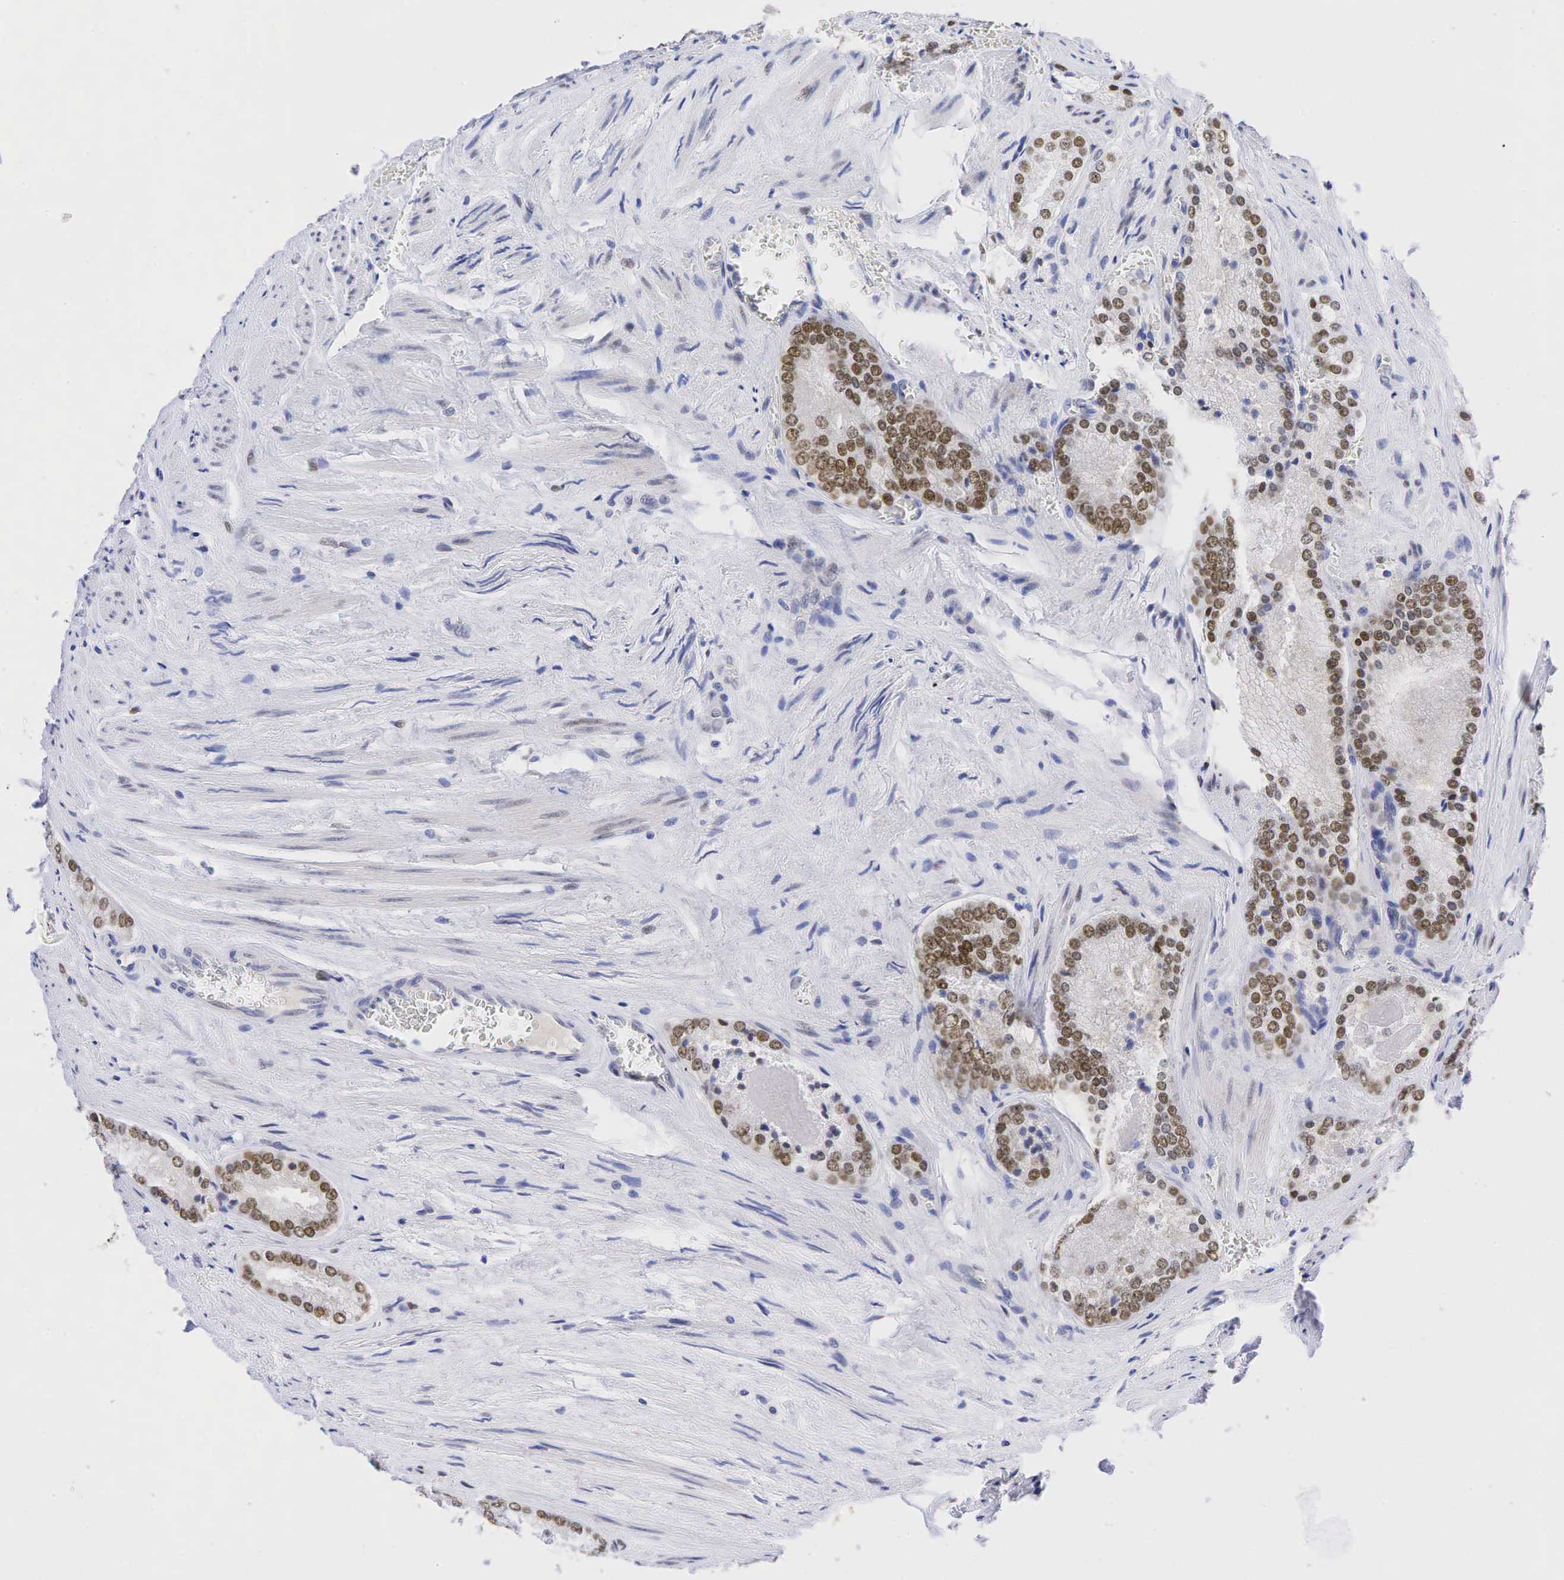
{"staining": {"intensity": "strong", "quantity": ">75%", "location": "nuclear"}, "tissue": "prostate cancer", "cell_type": "Tumor cells", "image_type": "cancer", "snomed": [{"axis": "morphology", "description": "Adenocarcinoma, Medium grade"}, {"axis": "topography", "description": "Prostate"}], "caption": "Prostate medium-grade adenocarcinoma stained with DAB (3,3'-diaminobenzidine) immunohistochemistry displays high levels of strong nuclear staining in about >75% of tumor cells.", "gene": "AR", "patient": {"sex": "male", "age": 60}}